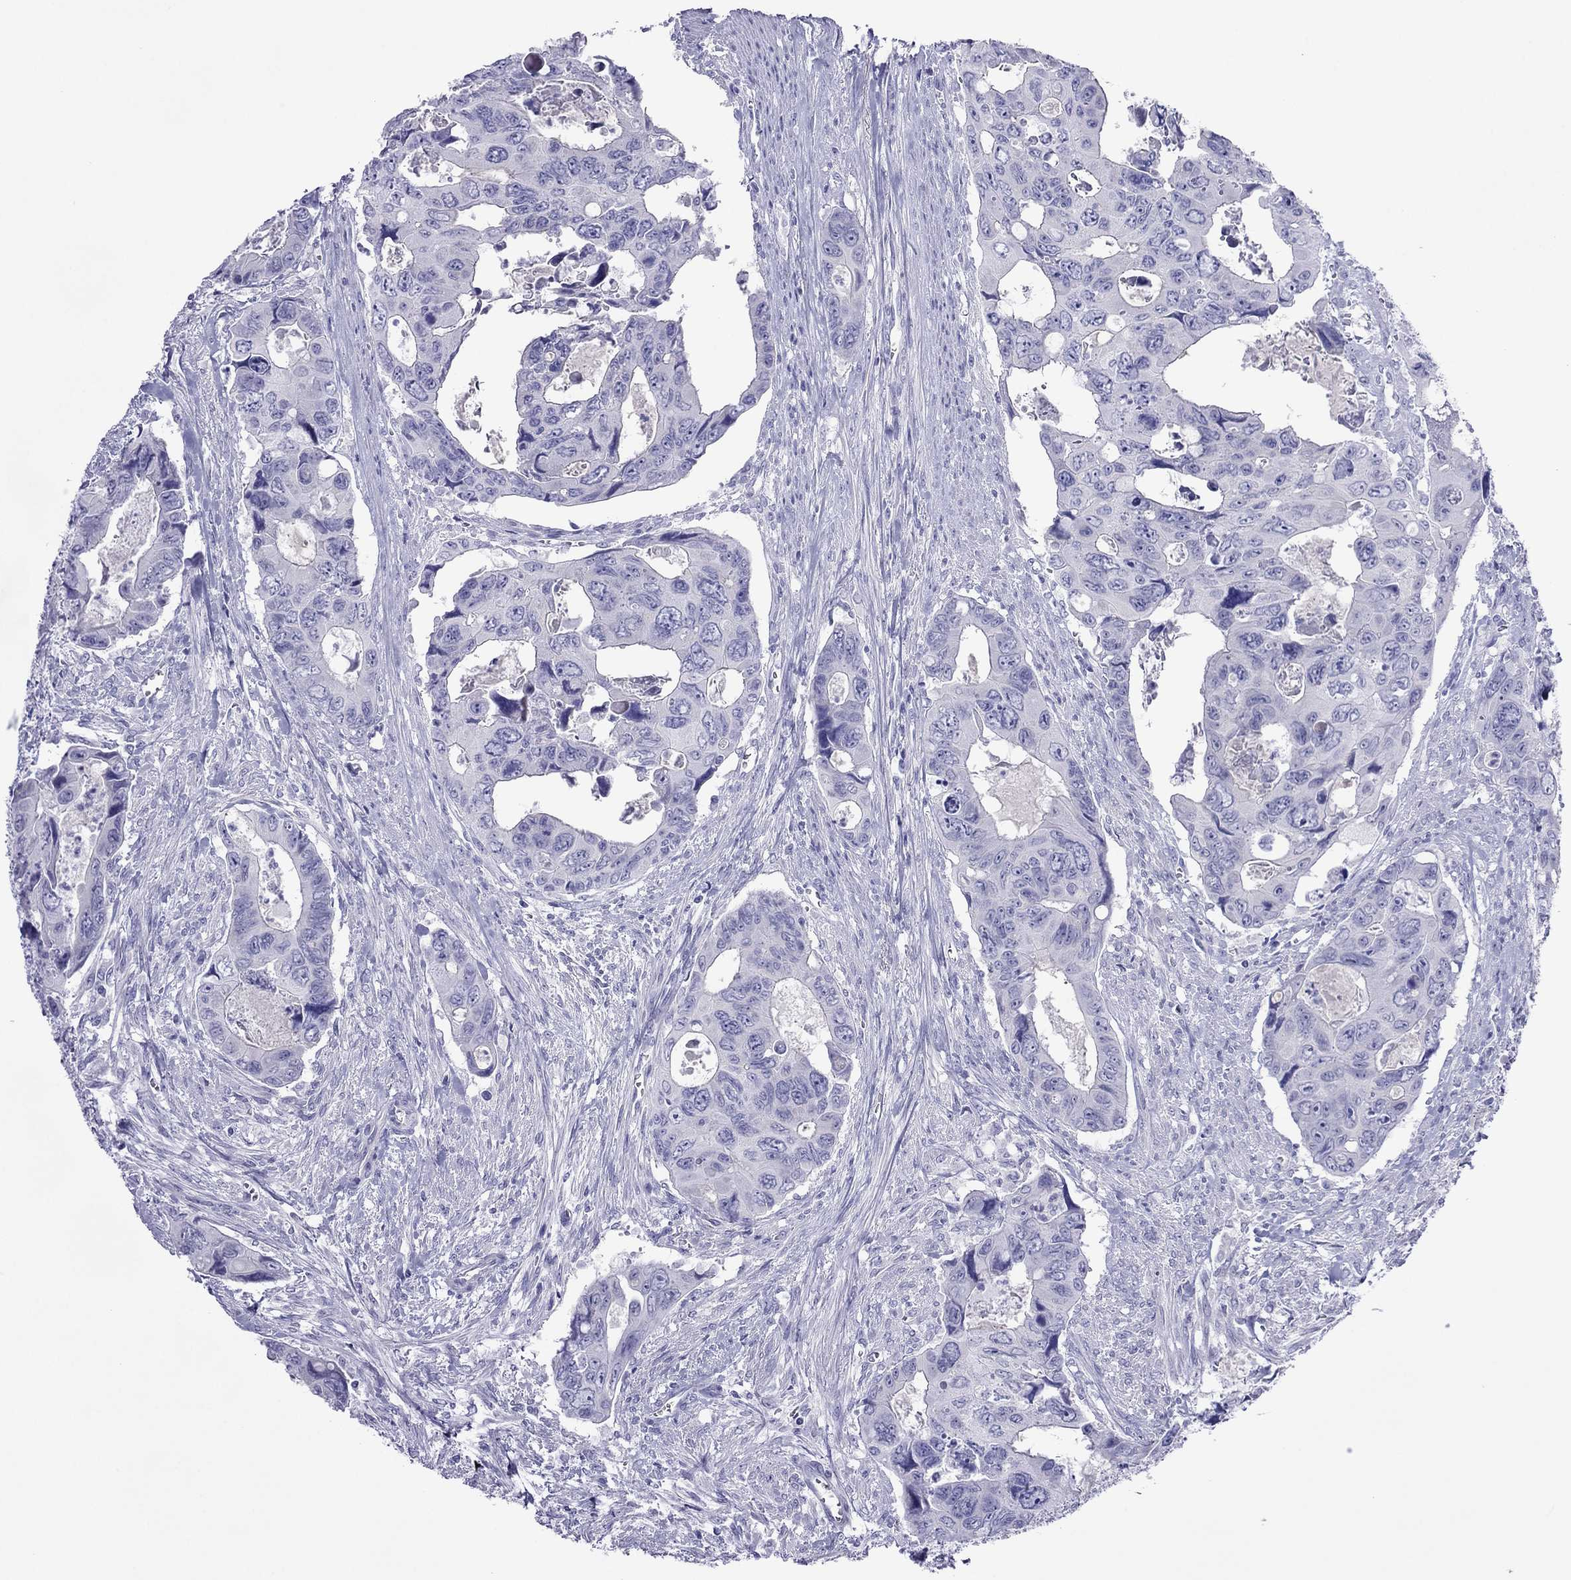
{"staining": {"intensity": "negative", "quantity": "none", "location": "none"}, "tissue": "colorectal cancer", "cell_type": "Tumor cells", "image_type": "cancer", "snomed": [{"axis": "morphology", "description": "Adenocarcinoma, NOS"}, {"axis": "topography", "description": "Rectum"}], "caption": "Colorectal adenocarcinoma stained for a protein using immunohistochemistry (IHC) shows no positivity tumor cells.", "gene": "PCDHA6", "patient": {"sex": "male", "age": 62}}